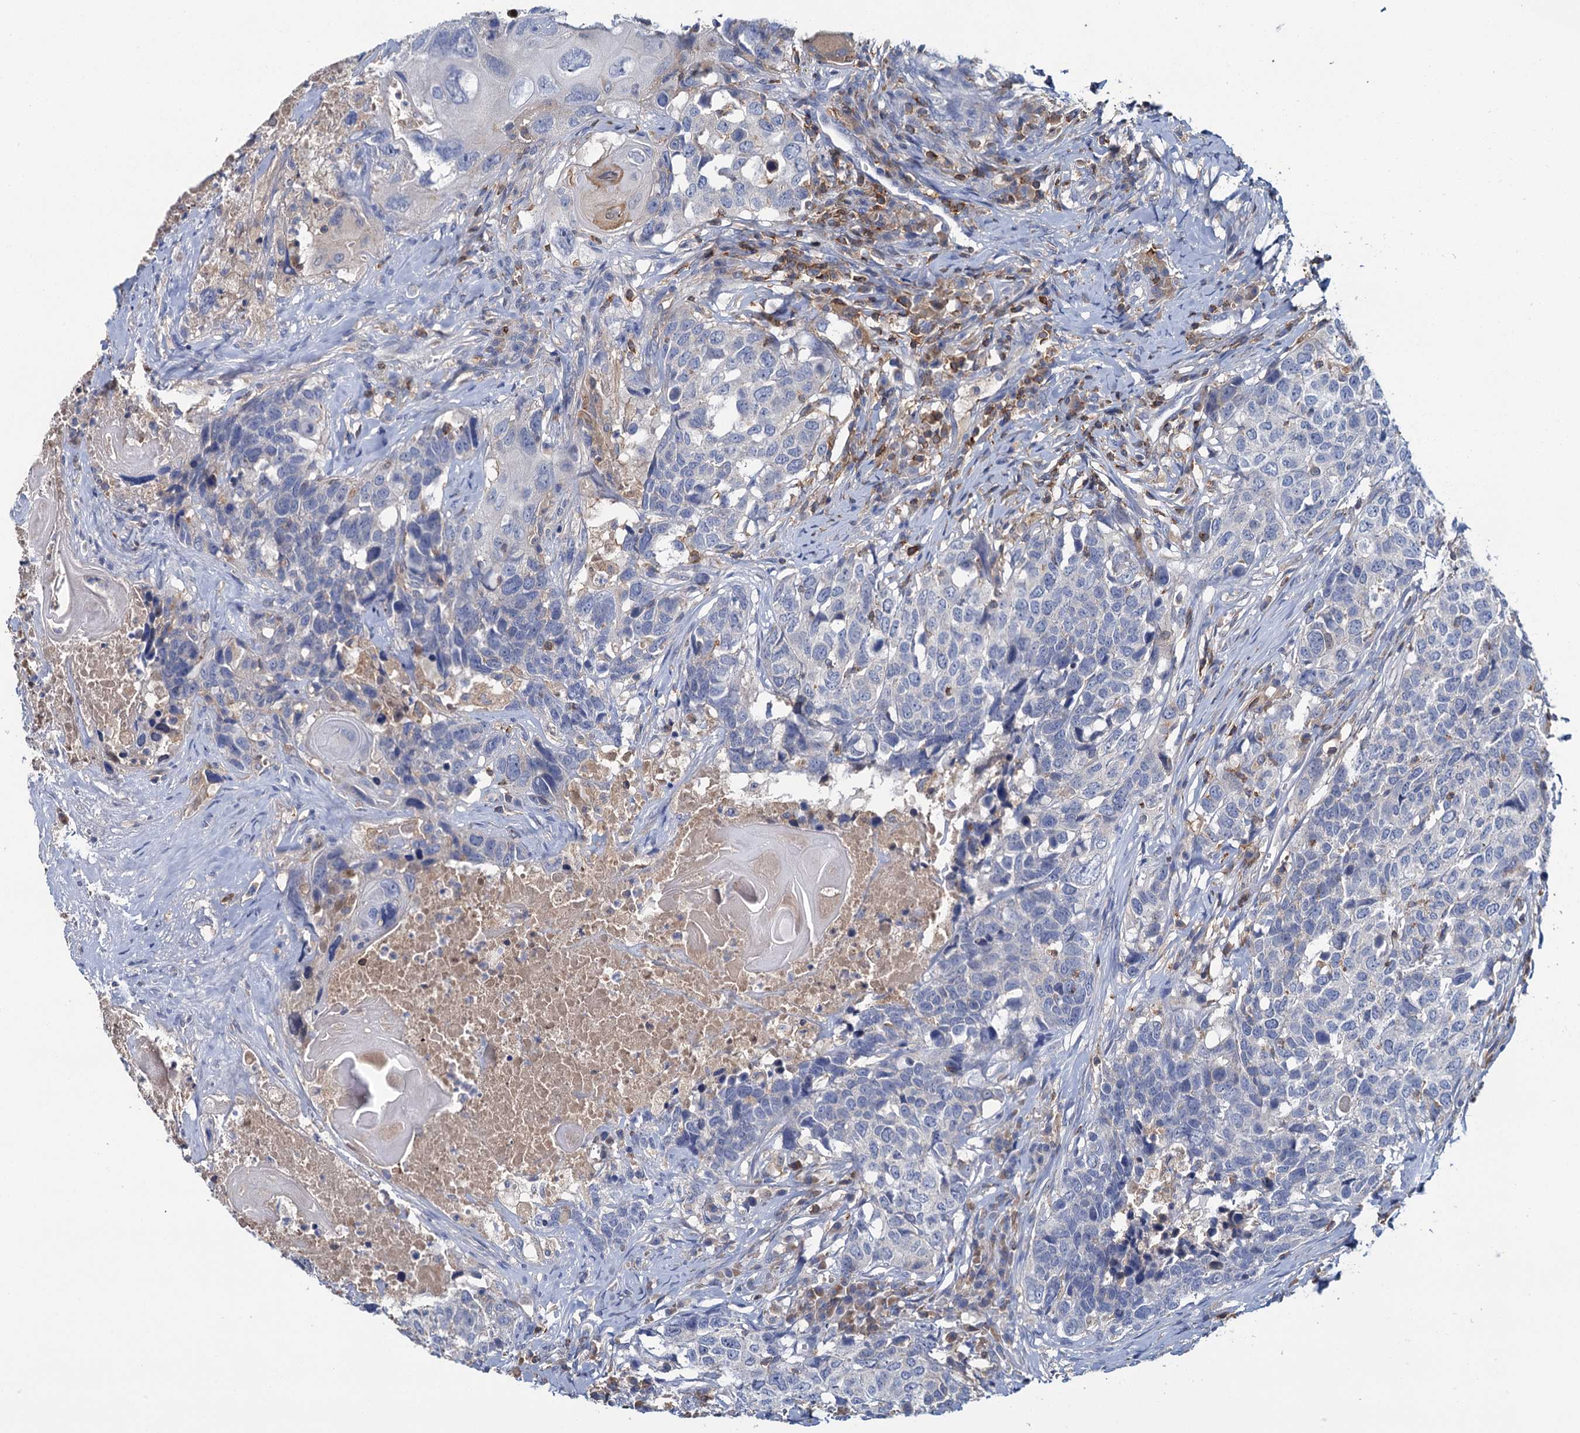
{"staining": {"intensity": "negative", "quantity": "none", "location": "none"}, "tissue": "head and neck cancer", "cell_type": "Tumor cells", "image_type": "cancer", "snomed": [{"axis": "morphology", "description": "Squamous cell carcinoma, NOS"}, {"axis": "topography", "description": "Head-Neck"}], "caption": "An image of head and neck cancer (squamous cell carcinoma) stained for a protein exhibits no brown staining in tumor cells.", "gene": "FGFR2", "patient": {"sex": "male", "age": 66}}